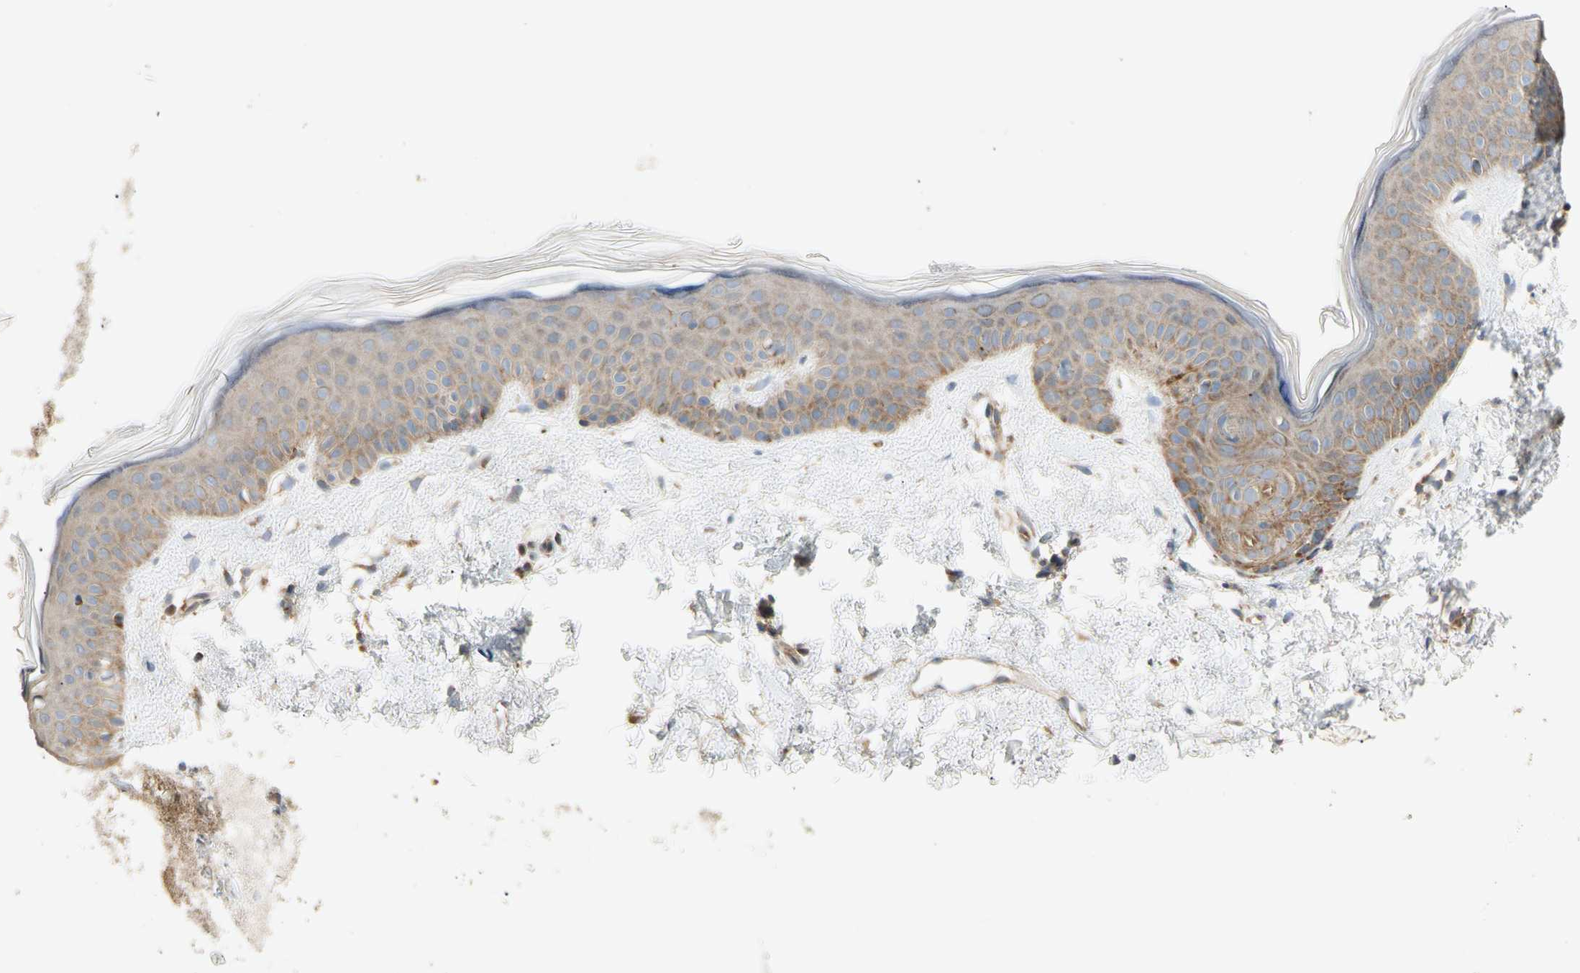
{"staining": {"intensity": "moderate", "quantity": ">75%", "location": "cytoplasmic/membranous"}, "tissue": "skin", "cell_type": "Fibroblasts", "image_type": "normal", "snomed": [{"axis": "morphology", "description": "Normal tissue, NOS"}, {"axis": "topography", "description": "Skin"}], "caption": "Fibroblasts reveal medium levels of moderate cytoplasmic/membranous positivity in about >75% of cells in unremarkable human skin. The protein is stained brown, and the nuclei are stained in blue (DAB (3,3'-diaminobenzidine) IHC with brightfield microscopy, high magnification).", "gene": "TBC1D10A", "patient": {"sex": "female", "age": 56}}